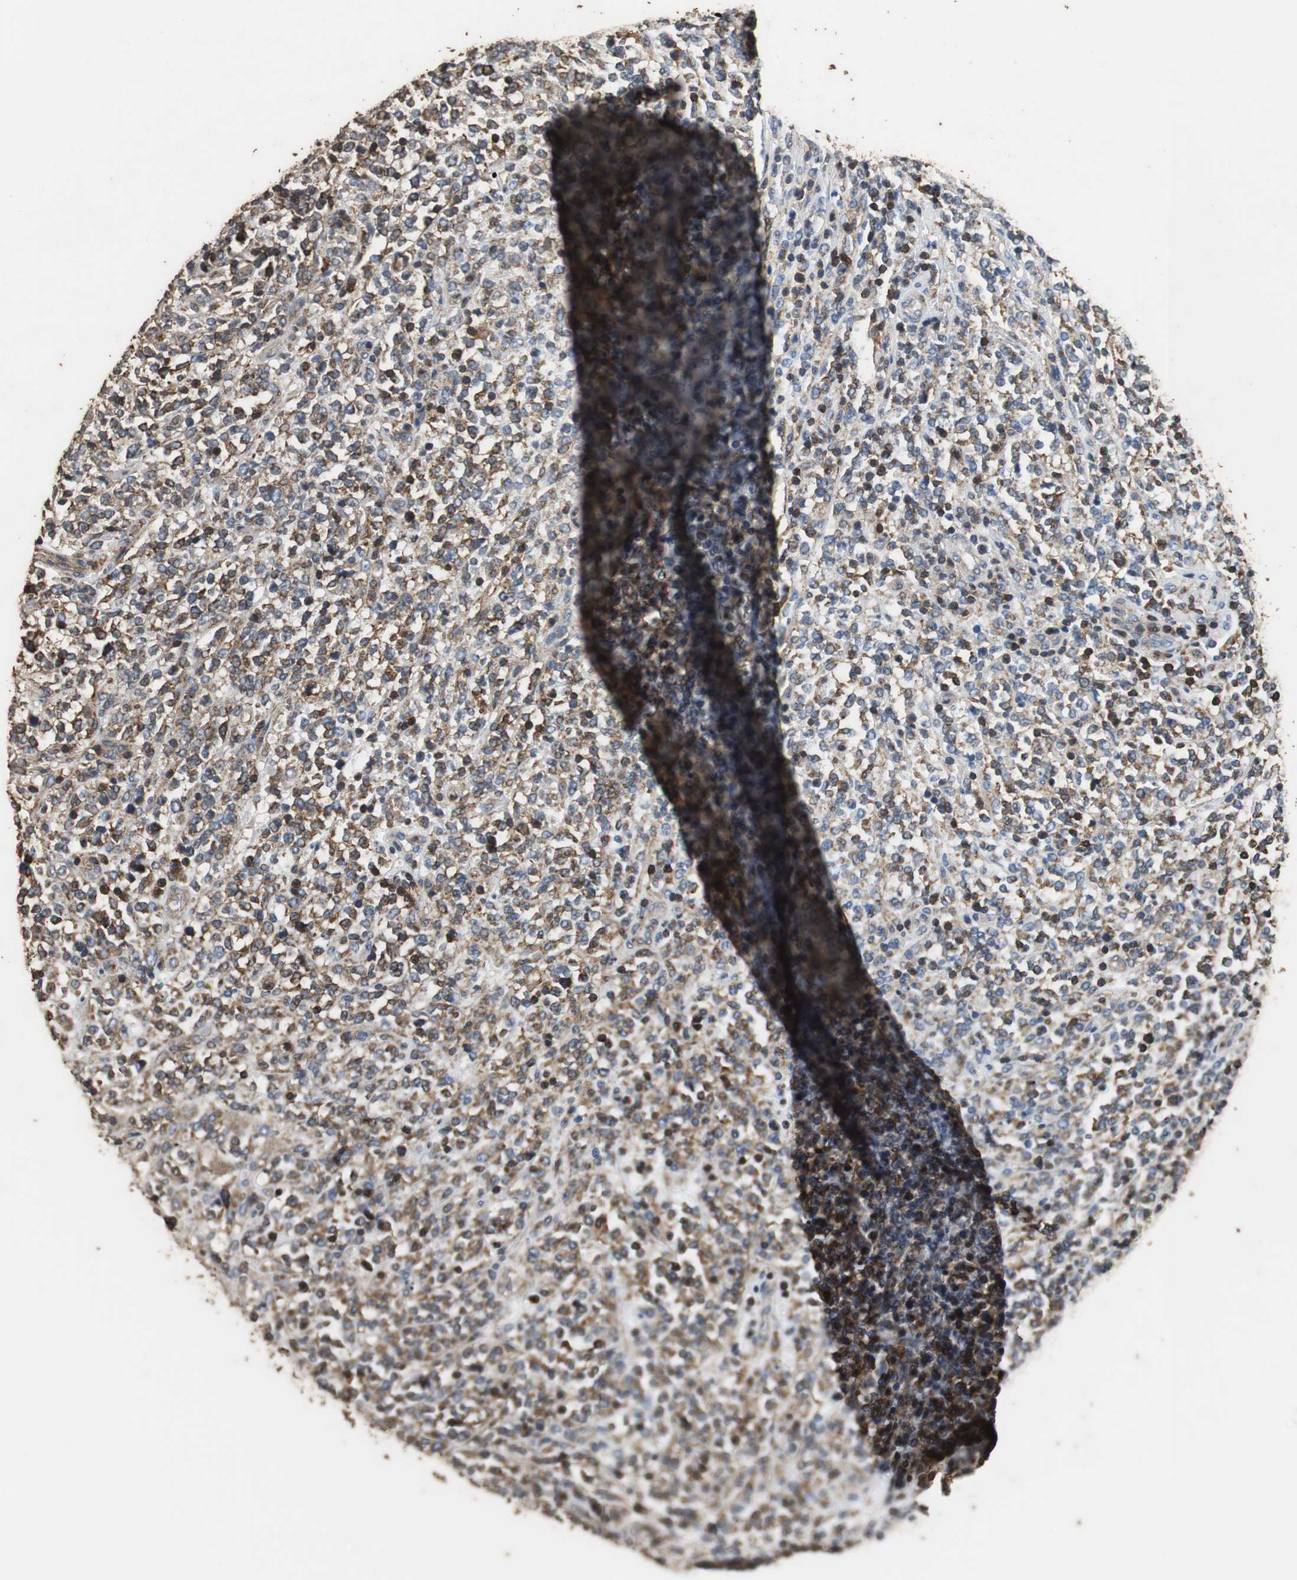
{"staining": {"intensity": "moderate", "quantity": "<25%", "location": "cytoplasmic/membranous"}, "tissue": "lymphoma", "cell_type": "Tumor cells", "image_type": "cancer", "snomed": [{"axis": "morphology", "description": "Malignant lymphoma, non-Hodgkin's type, High grade"}, {"axis": "topography", "description": "Soft tissue"}], "caption": "Protein analysis of lymphoma tissue exhibits moderate cytoplasmic/membranous expression in about <25% of tumor cells.", "gene": "PRKRA", "patient": {"sex": "male", "age": 18}}